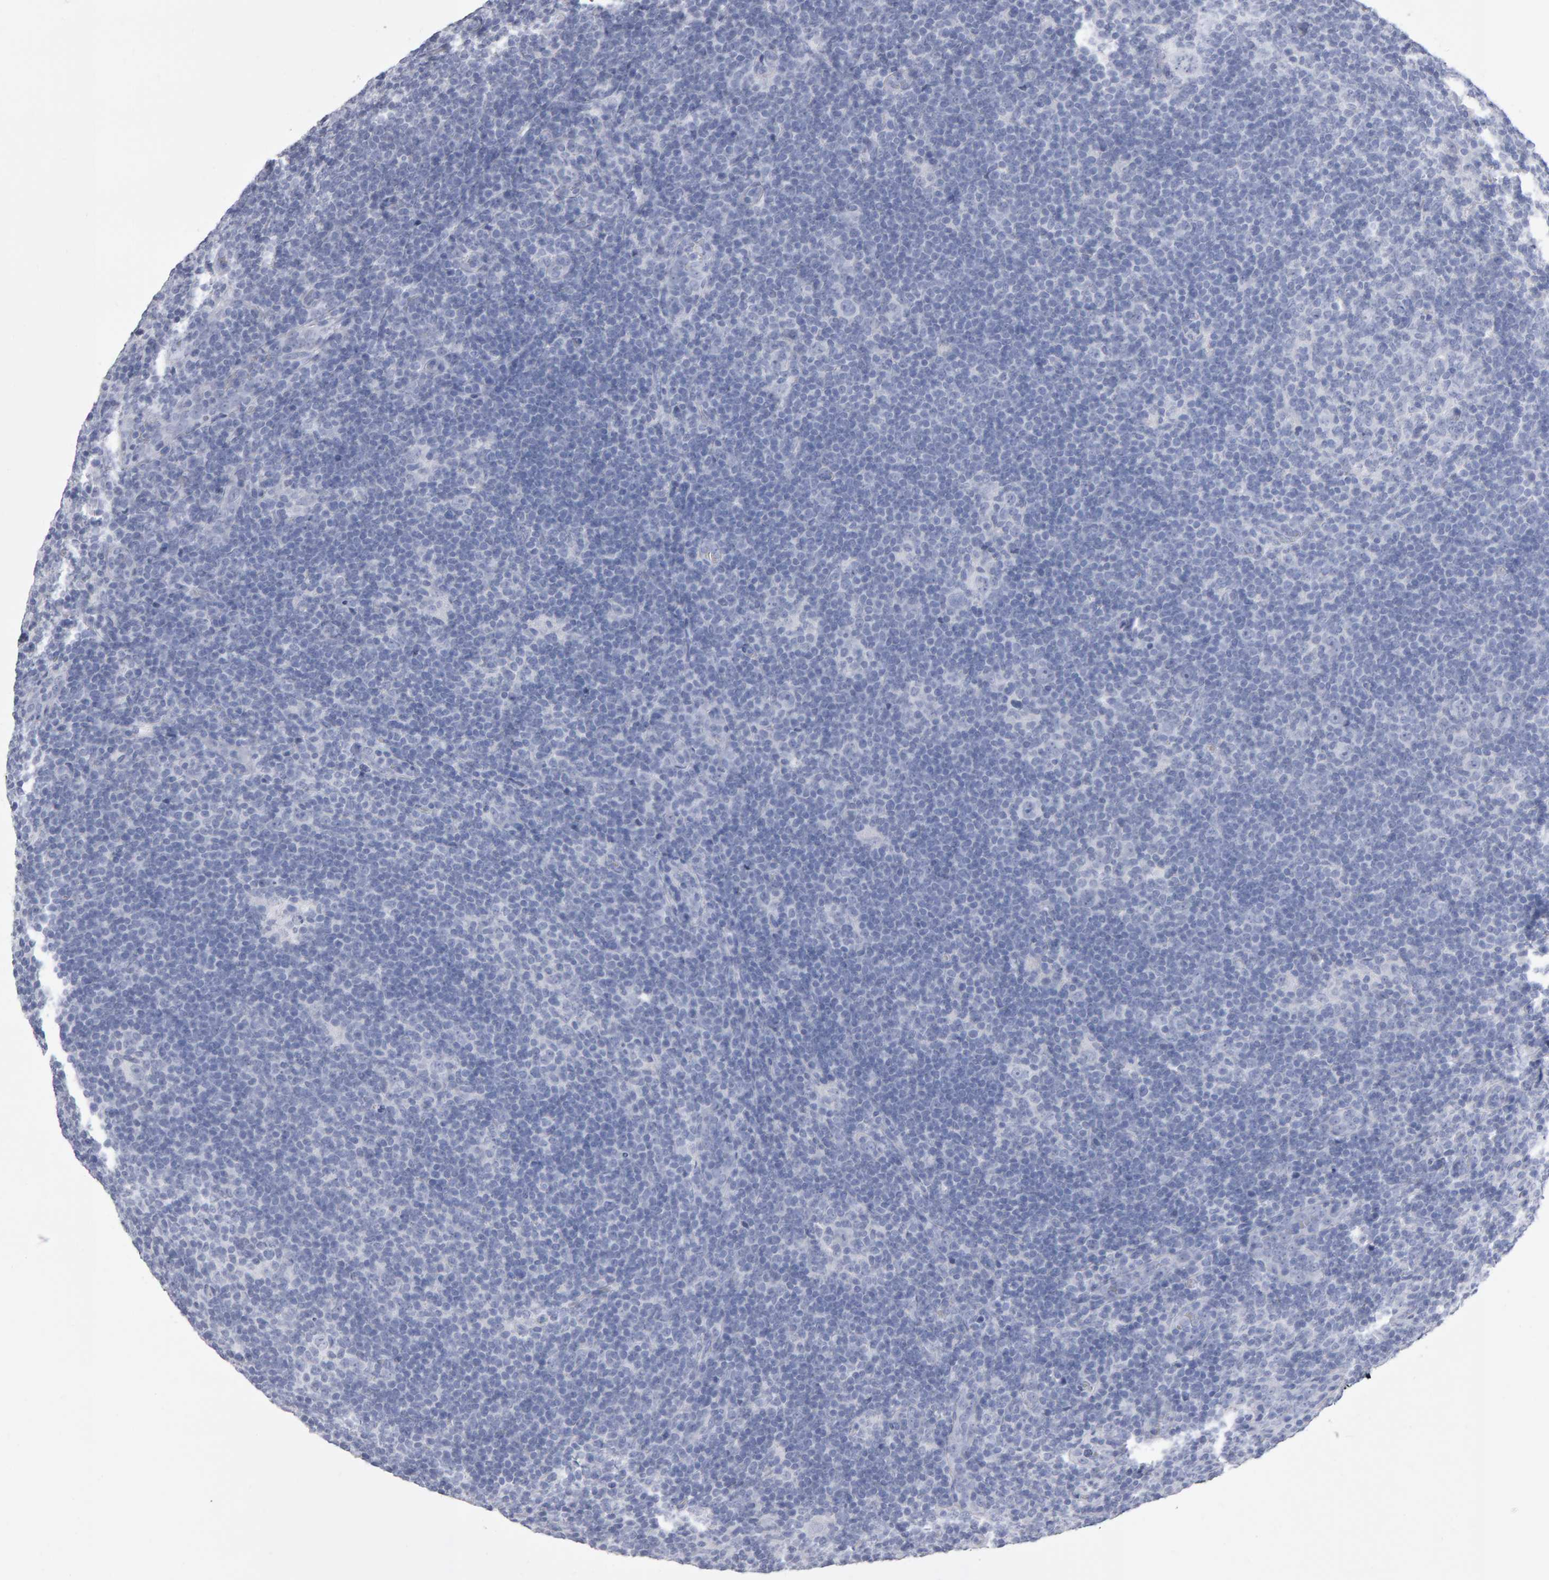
{"staining": {"intensity": "negative", "quantity": "none", "location": "none"}, "tissue": "lymphoma", "cell_type": "Tumor cells", "image_type": "cancer", "snomed": [{"axis": "morphology", "description": "Hodgkin's disease, NOS"}, {"axis": "topography", "description": "Lymph node"}], "caption": "DAB (3,3'-diaminobenzidine) immunohistochemical staining of human Hodgkin's disease exhibits no significant expression in tumor cells.", "gene": "NCDN", "patient": {"sex": "female", "age": 57}}